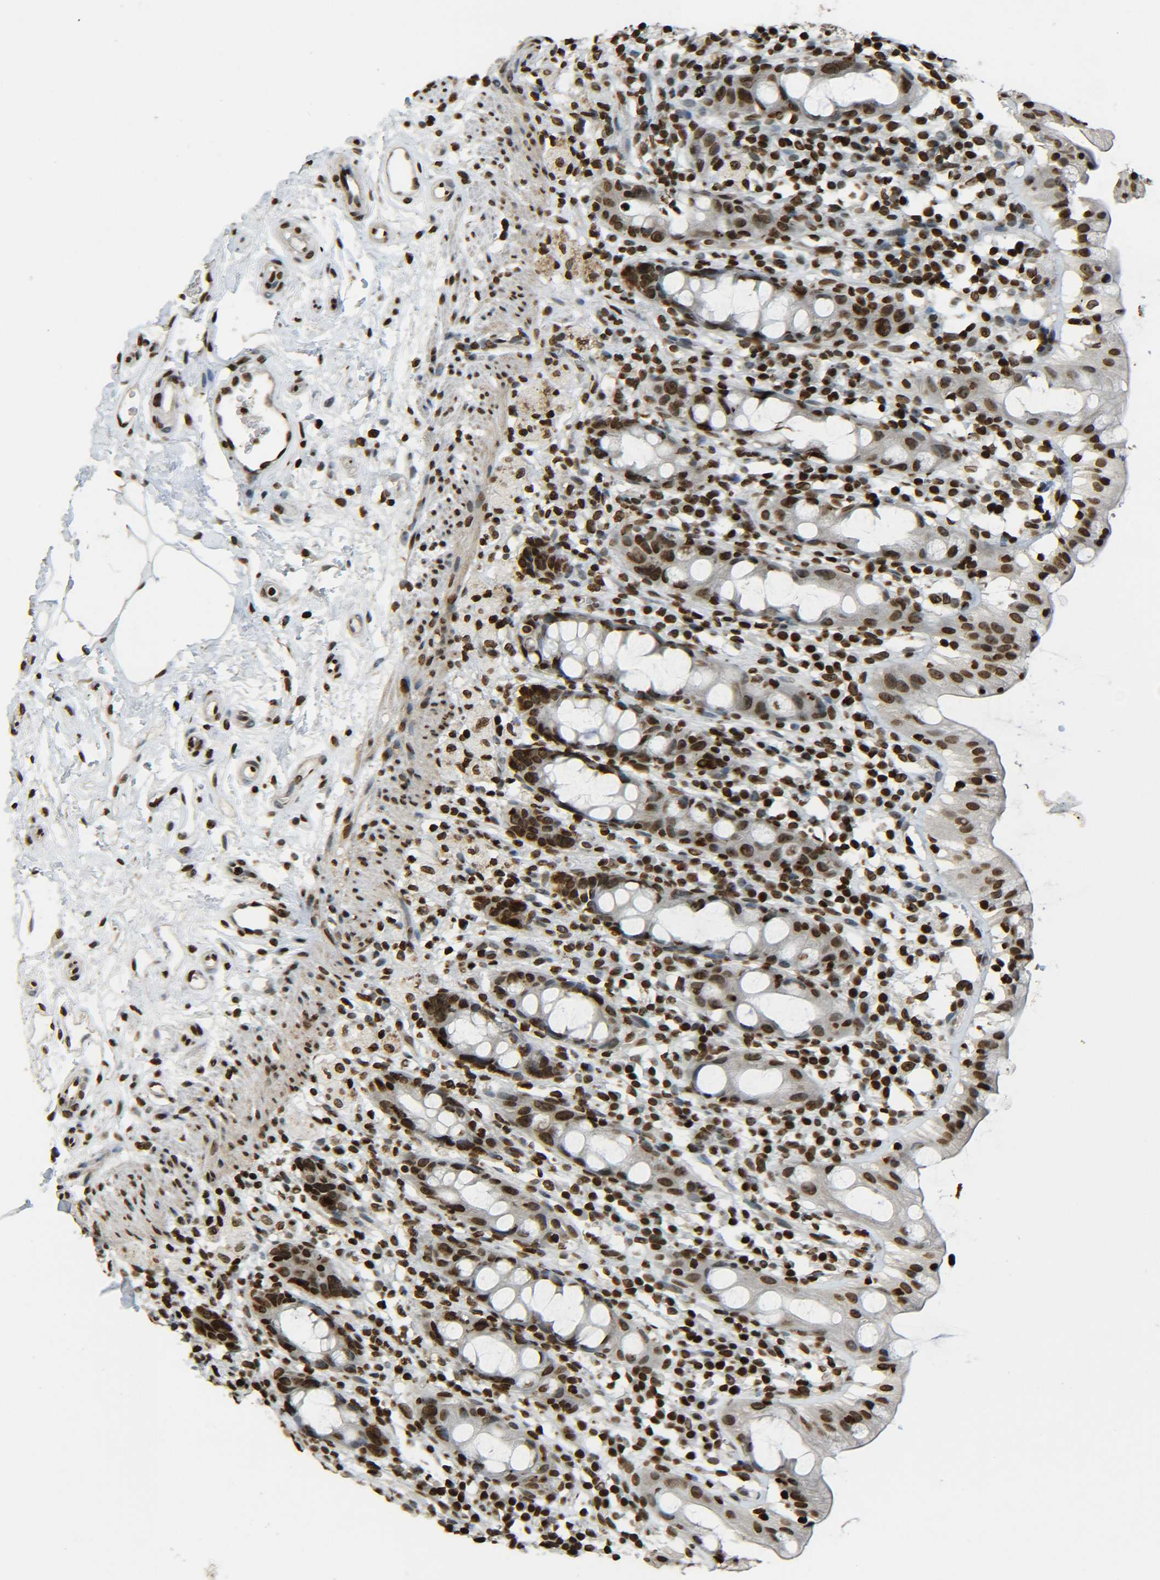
{"staining": {"intensity": "moderate", "quantity": ">75%", "location": "nuclear"}, "tissue": "rectum", "cell_type": "Glandular cells", "image_type": "normal", "snomed": [{"axis": "morphology", "description": "Normal tissue, NOS"}, {"axis": "topography", "description": "Rectum"}], "caption": "Immunohistochemical staining of unremarkable human rectum exhibits moderate nuclear protein staining in approximately >75% of glandular cells. Ihc stains the protein of interest in brown and the nuclei are stained blue.", "gene": "H4C16", "patient": {"sex": "male", "age": 44}}